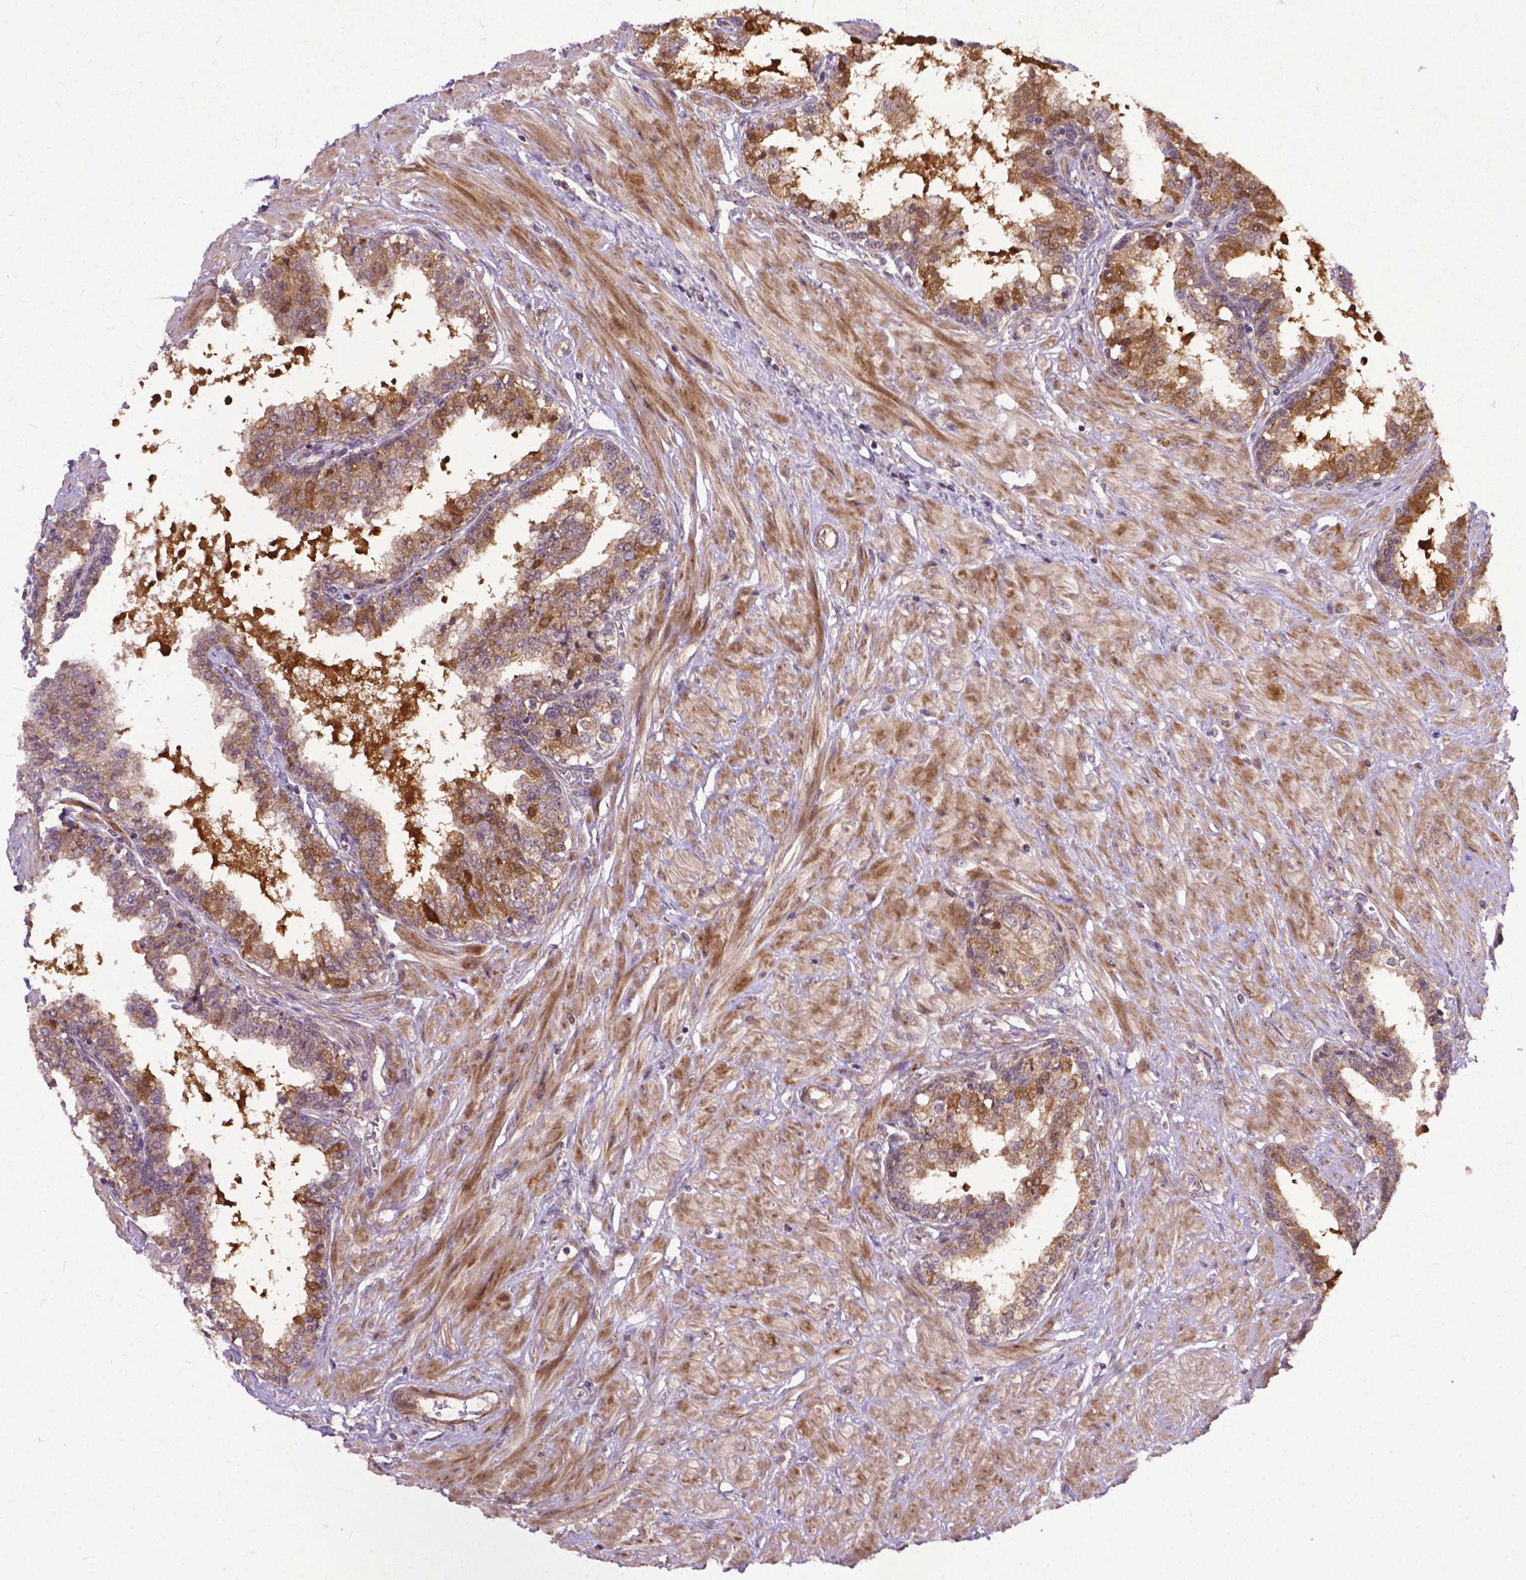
{"staining": {"intensity": "moderate", "quantity": "25%-75%", "location": "cytoplasmic/membranous"}, "tissue": "prostate", "cell_type": "Glandular cells", "image_type": "normal", "snomed": [{"axis": "morphology", "description": "Normal tissue, NOS"}, {"axis": "topography", "description": "Prostate"}], "caption": "There is medium levels of moderate cytoplasmic/membranous positivity in glandular cells of benign prostate, as demonstrated by immunohistochemical staining (brown color).", "gene": "PARP3", "patient": {"sex": "male", "age": 55}}